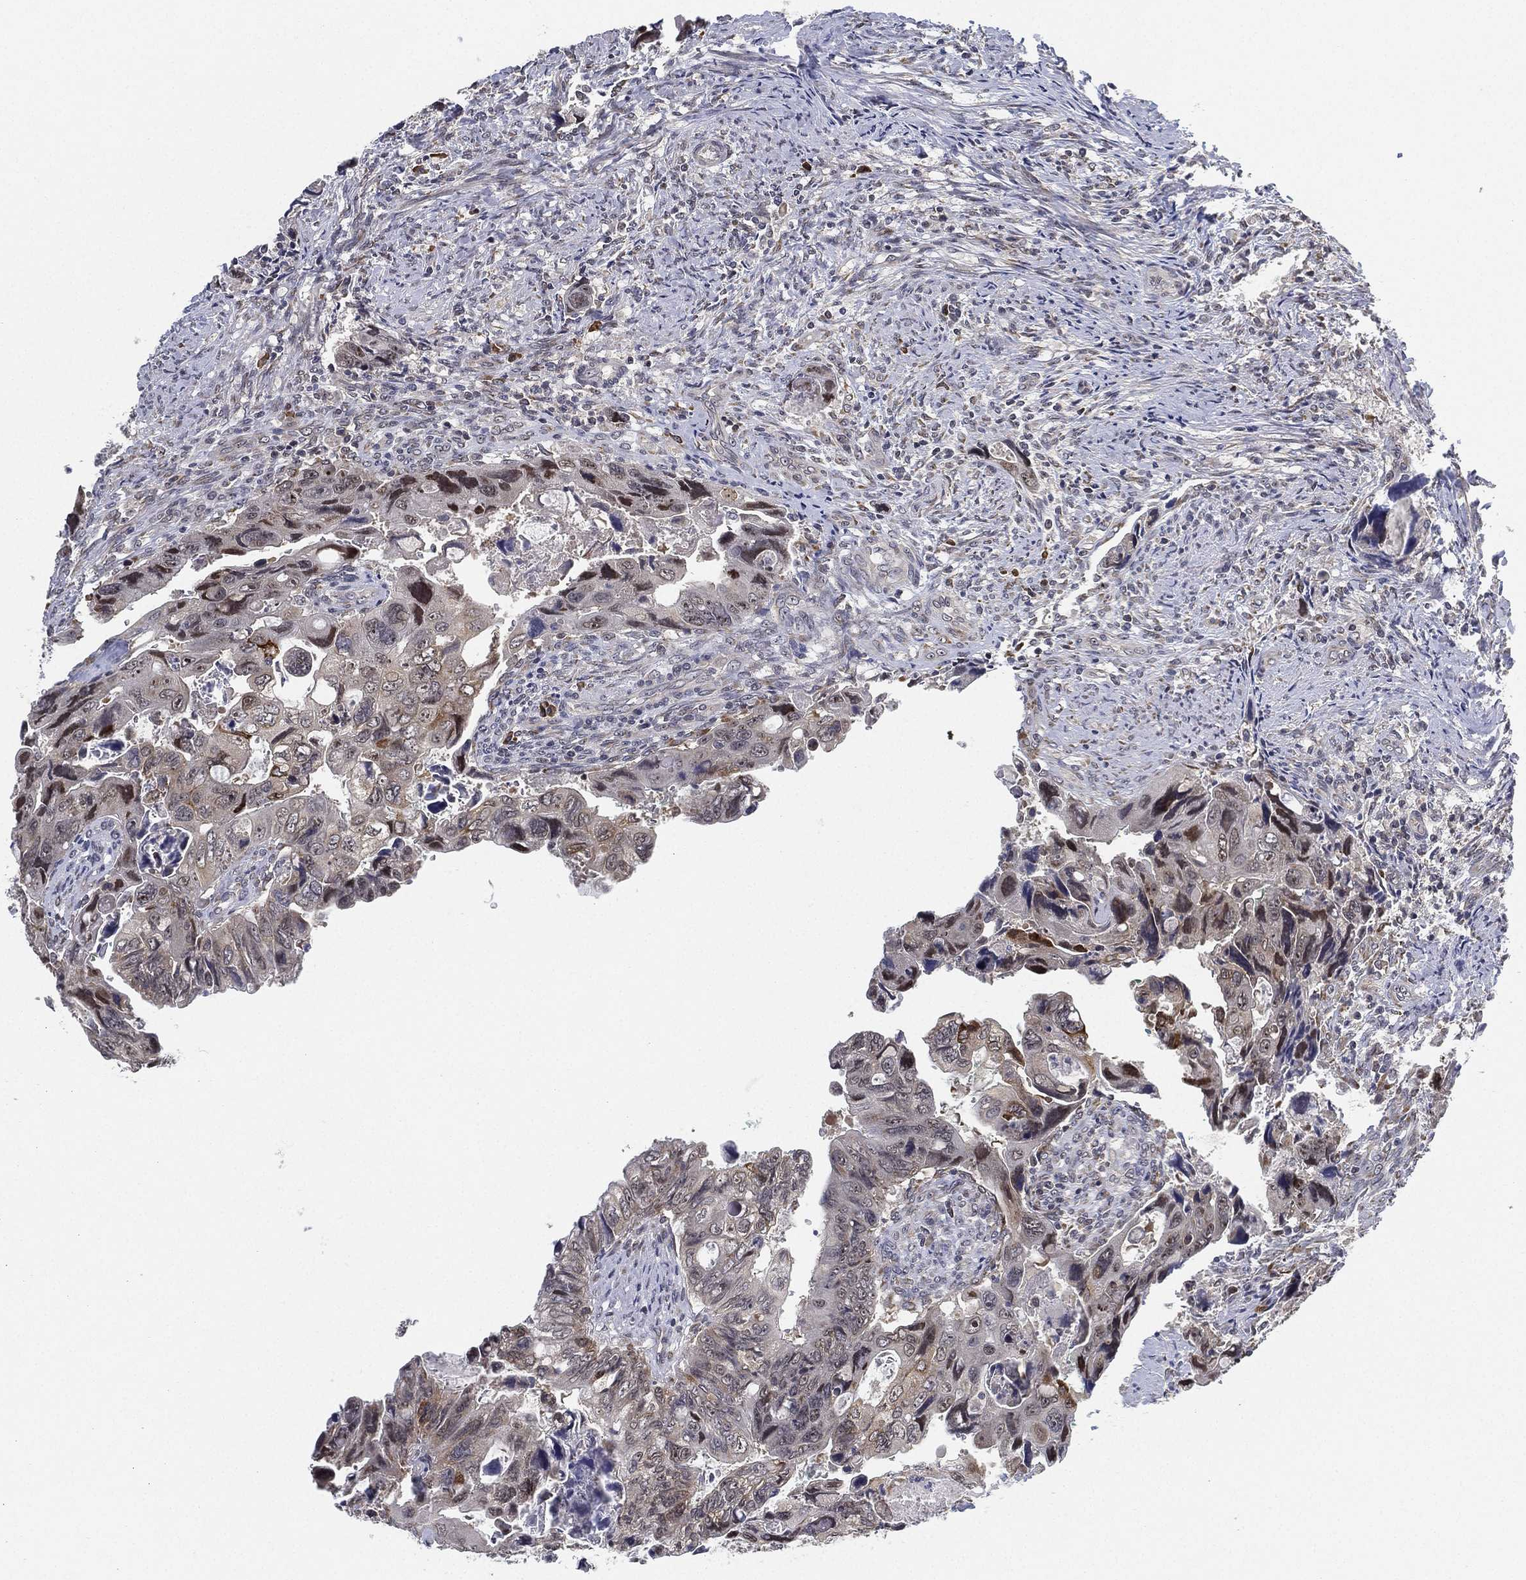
{"staining": {"intensity": "moderate", "quantity": "<25%", "location": "cytoplasmic/membranous,nuclear"}, "tissue": "colorectal cancer", "cell_type": "Tumor cells", "image_type": "cancer", "snomed": [{"axis": "morphology", "description": "Adenocarcinoma, NOS"}, {"axis": "topography", "description": "Rectum"}], "caption": "Immunohistochemical staining of colorectal cancer (adenocarcinoma) exhibits moderate cytoplasmic/membranous and nuclear protein positivity in approximately <25% of tumor cells.", "gene": "PPP1R16B", "patient": {"sex": "male", "age": 62}}